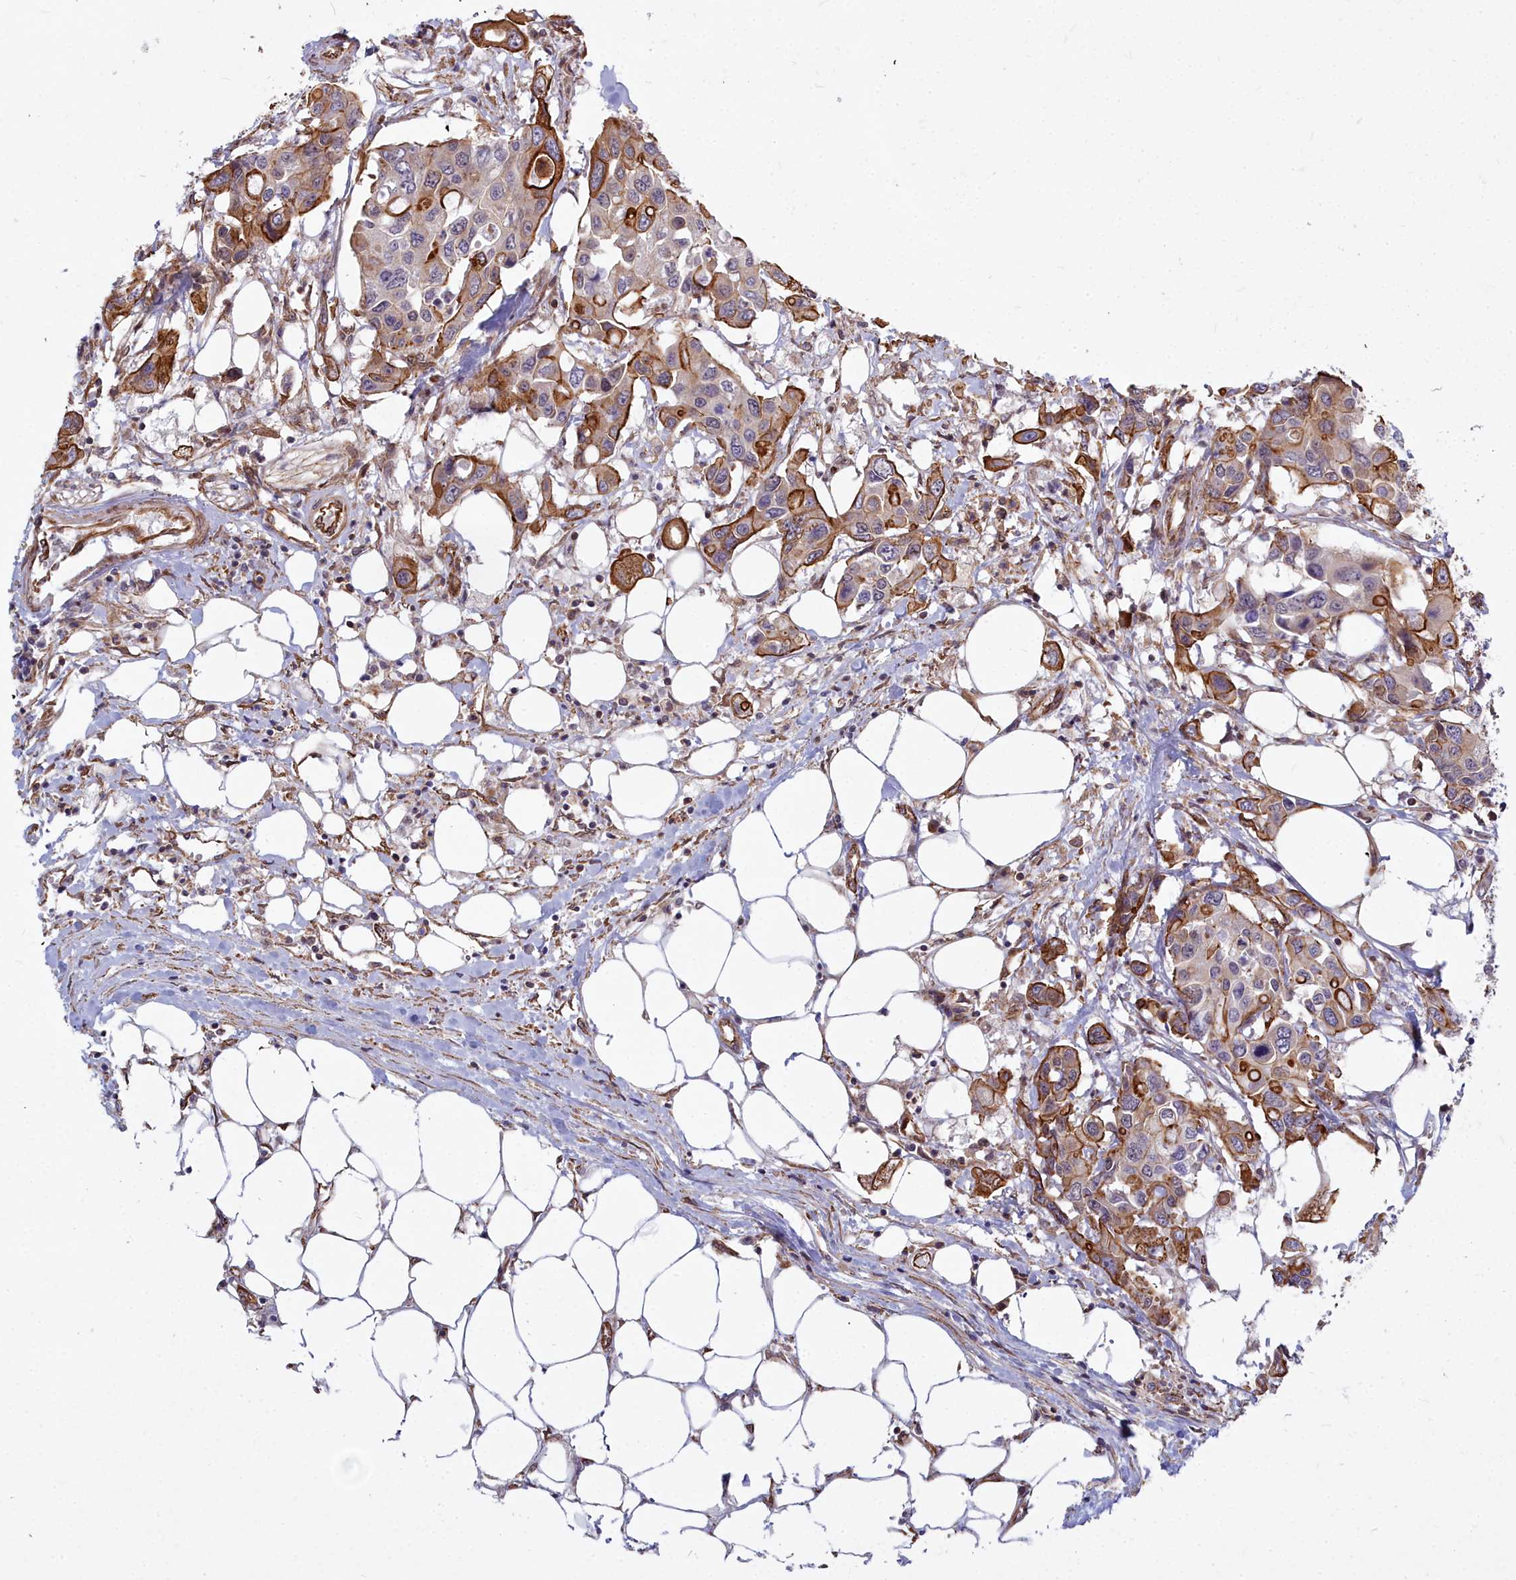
{"staining": {"intensity": "moderate", "quantity": "25%-75%", "location": "cytoplasmic/membranous"}, "tissue": "colorectal cancer", "cell_type": "Tumor cells", "image_type": "cancer", "snomed": [{"axis": "morphology", "description": "Adenocarcinoma, NOS"}, {"axis": "topography", "description": "Colon"}], "caption": "Moderate cytoplasmic/membranous protein expression is present in about 25%-75% of tumor cells in colorectal cancer (adenocarcinoma).", "gene": "YJU2", "patient": {"sex": "male", "age": 77}}